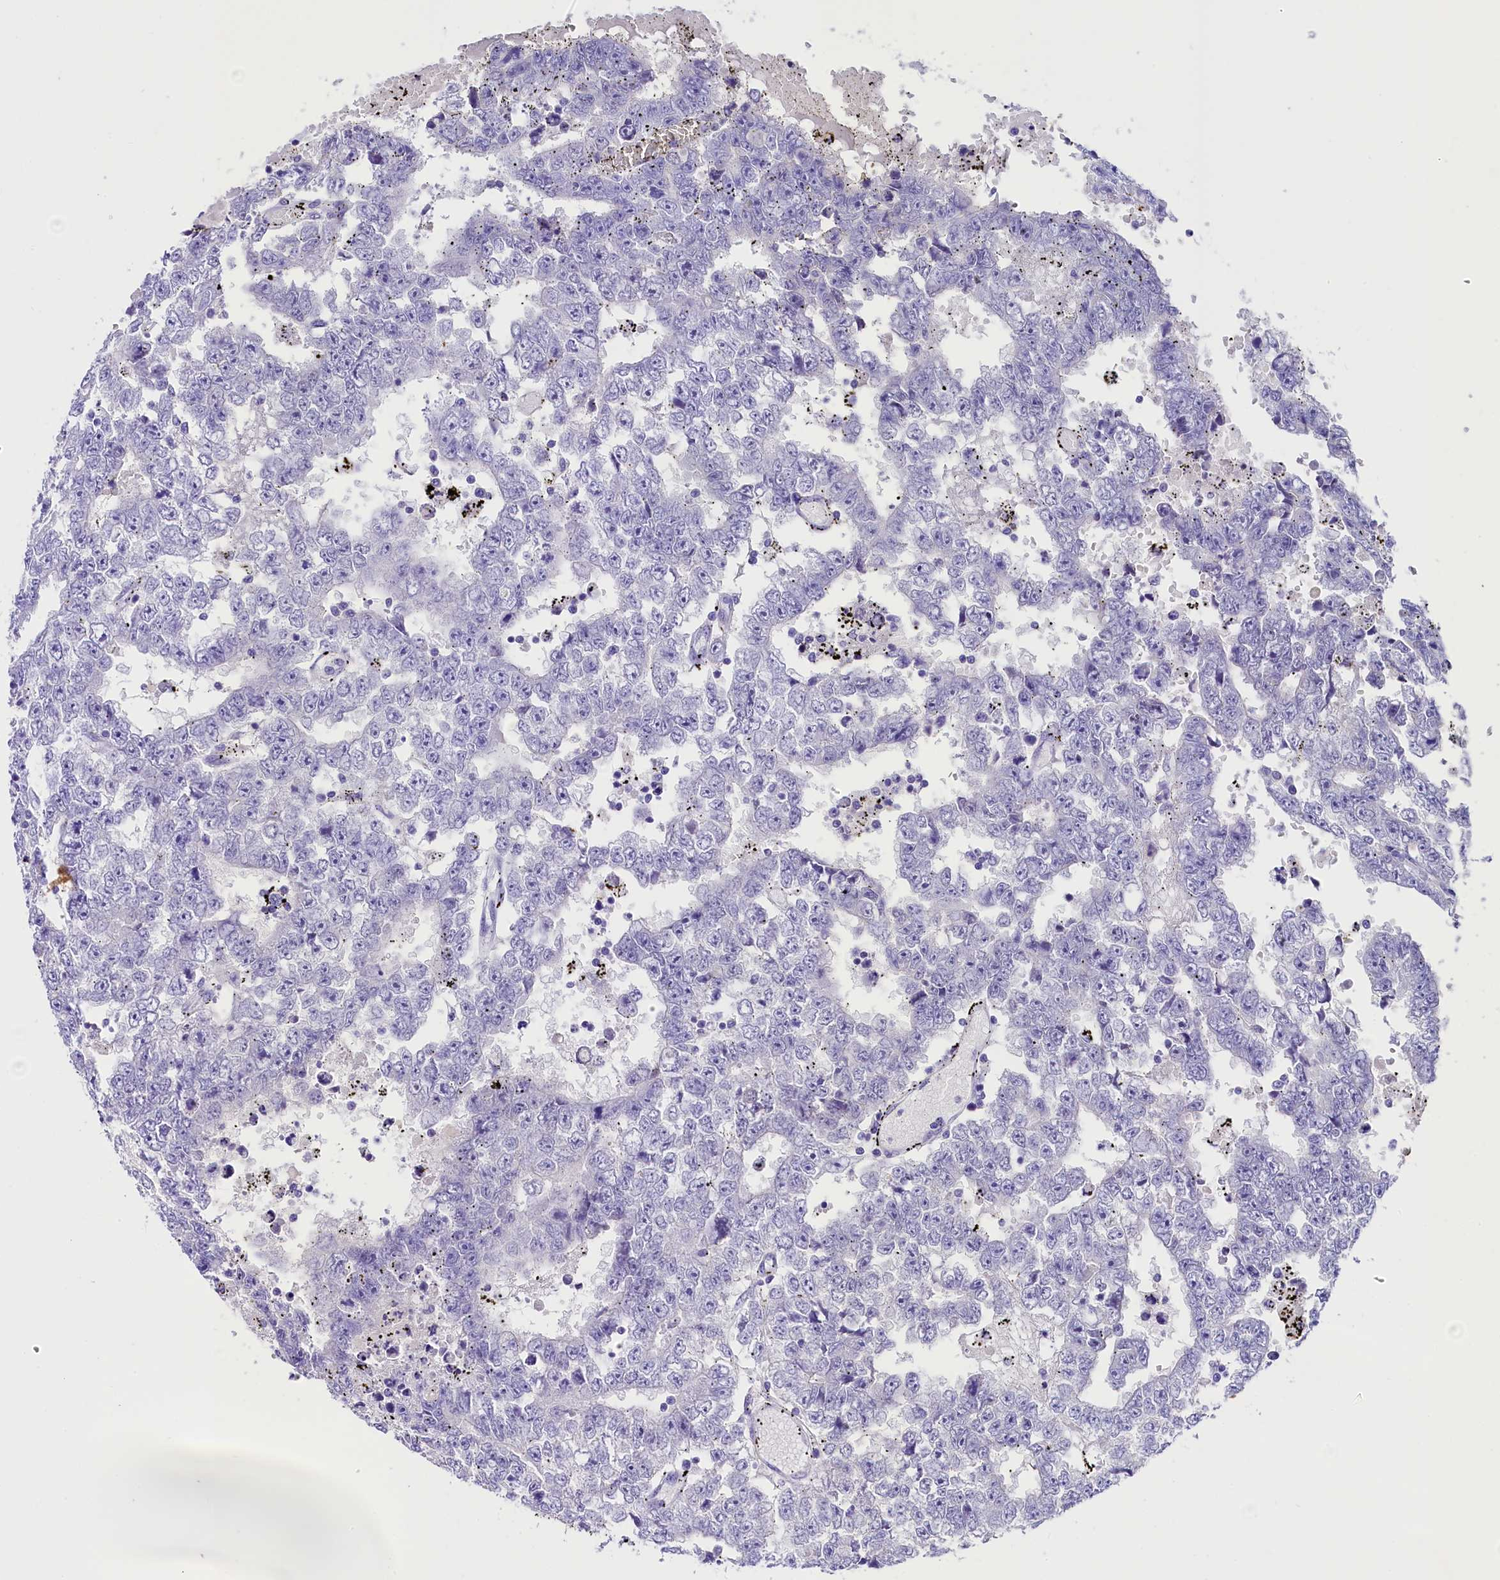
{"staining": {"intensity": "negative", "quantity": "none", "location": "none"}, "tissue": "testis cancer", "cell_type": "Tumor cells", "image_type": "cancer", "snomed": [{"axis": "morphology", "description": "Carcinoma, Embryonal, NOS"}, {"axis": "topography", "description": "Testis"}], "caption": "Immunohistochemistry (IHC) histopathology image of neoplastic tissue: human testis cancer stained with DAB shows no significant protein positivity in tumor cells.", "gene": "SKIDA1", "patient": {"sex": "male", "age": 25}}